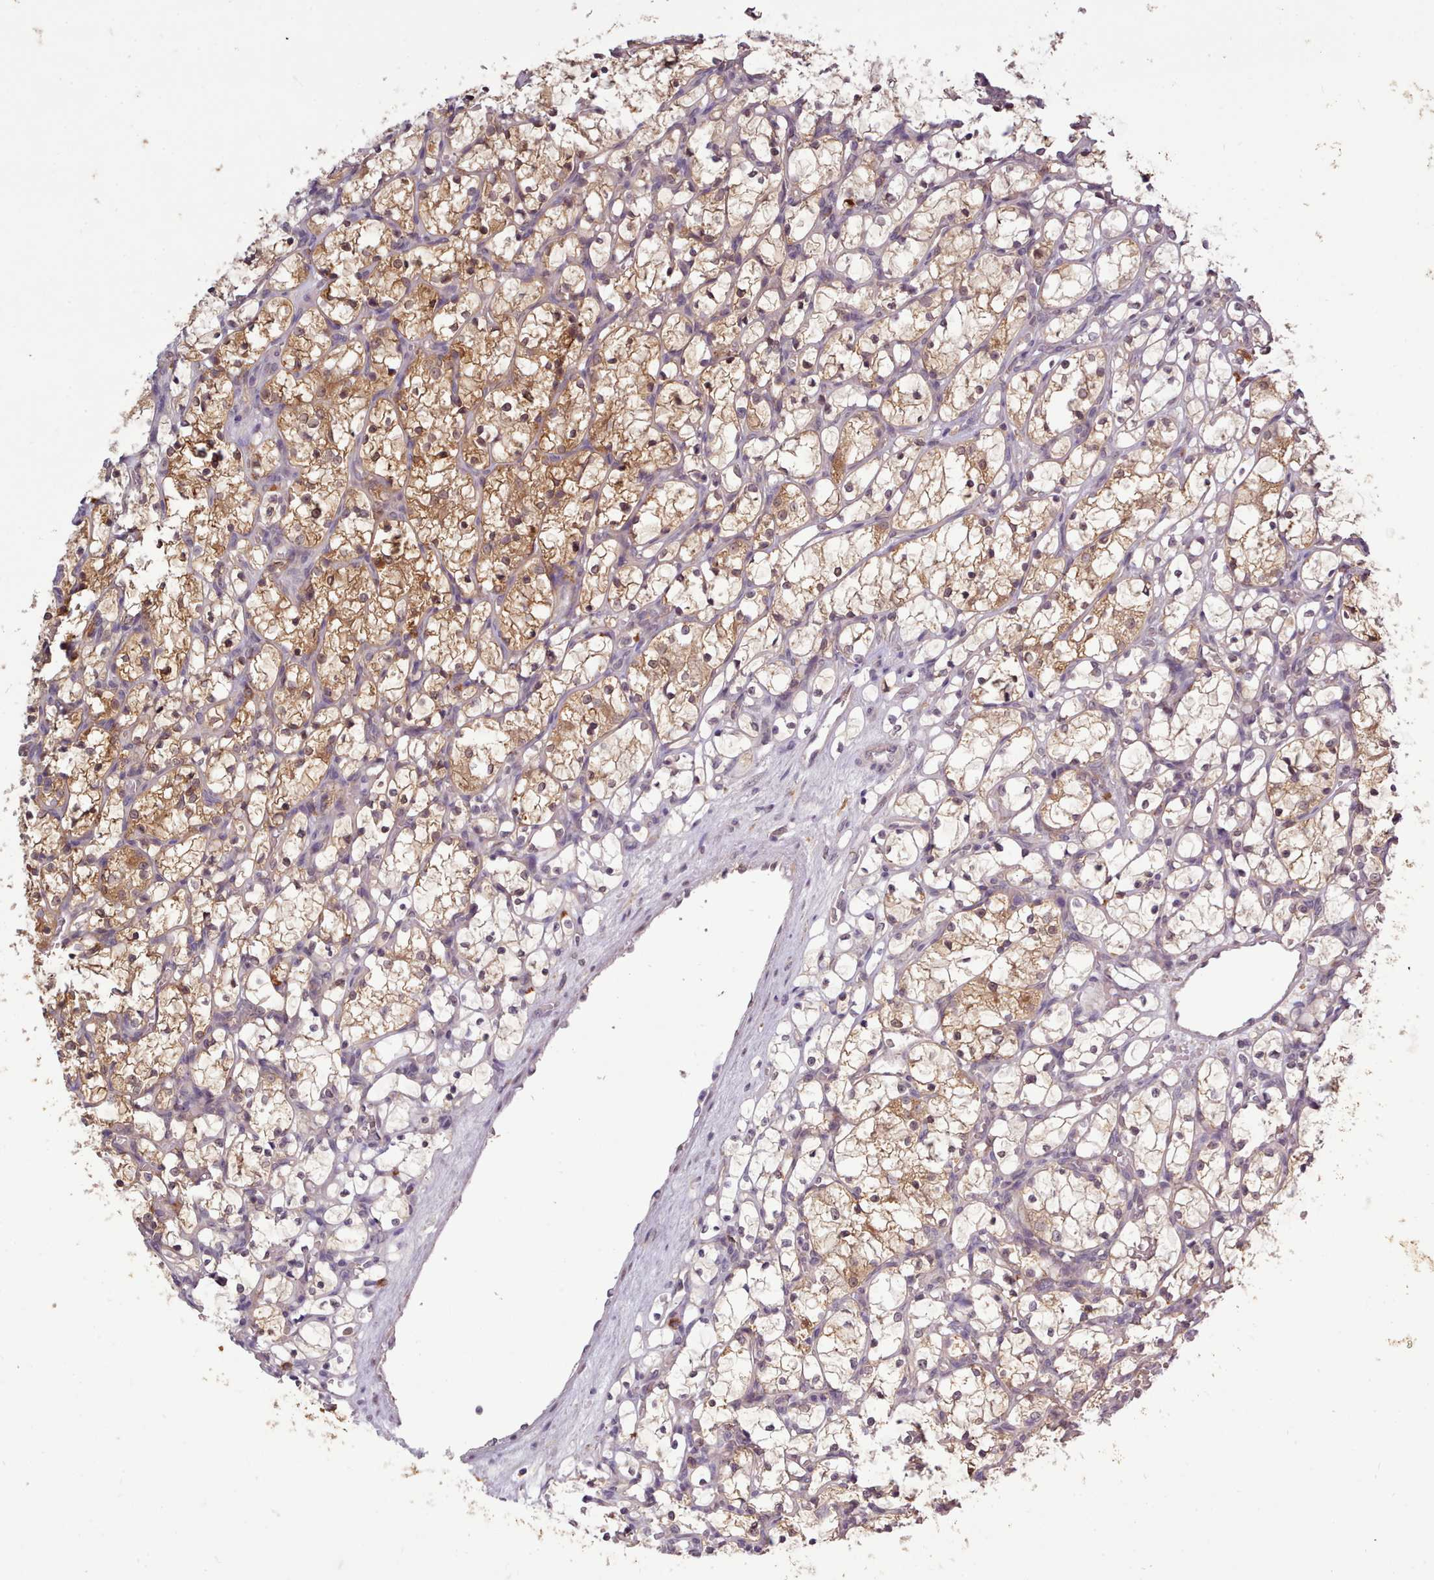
{"staining": {"intensity": "moderate", "quantity": "25%-75%", "location": "cytoplasmic/membranous,nuclear"}, "tissue": "renal cancer", "cell_type": "Tumor cells", "image_type": "cancer", "snomed": [{"axis": "morphology", "description": "Adenocarcinoma, NOS"}, {"axis": "topography", "description": "Kidney"}], "caption": "A brown stain highlights moderate cytoplasmic/membranous and nuclear positivity of a protein in human renal cancer tumor cells.", "gene": "ARL17A", "patient": {"sex": "female", "age": 69}}